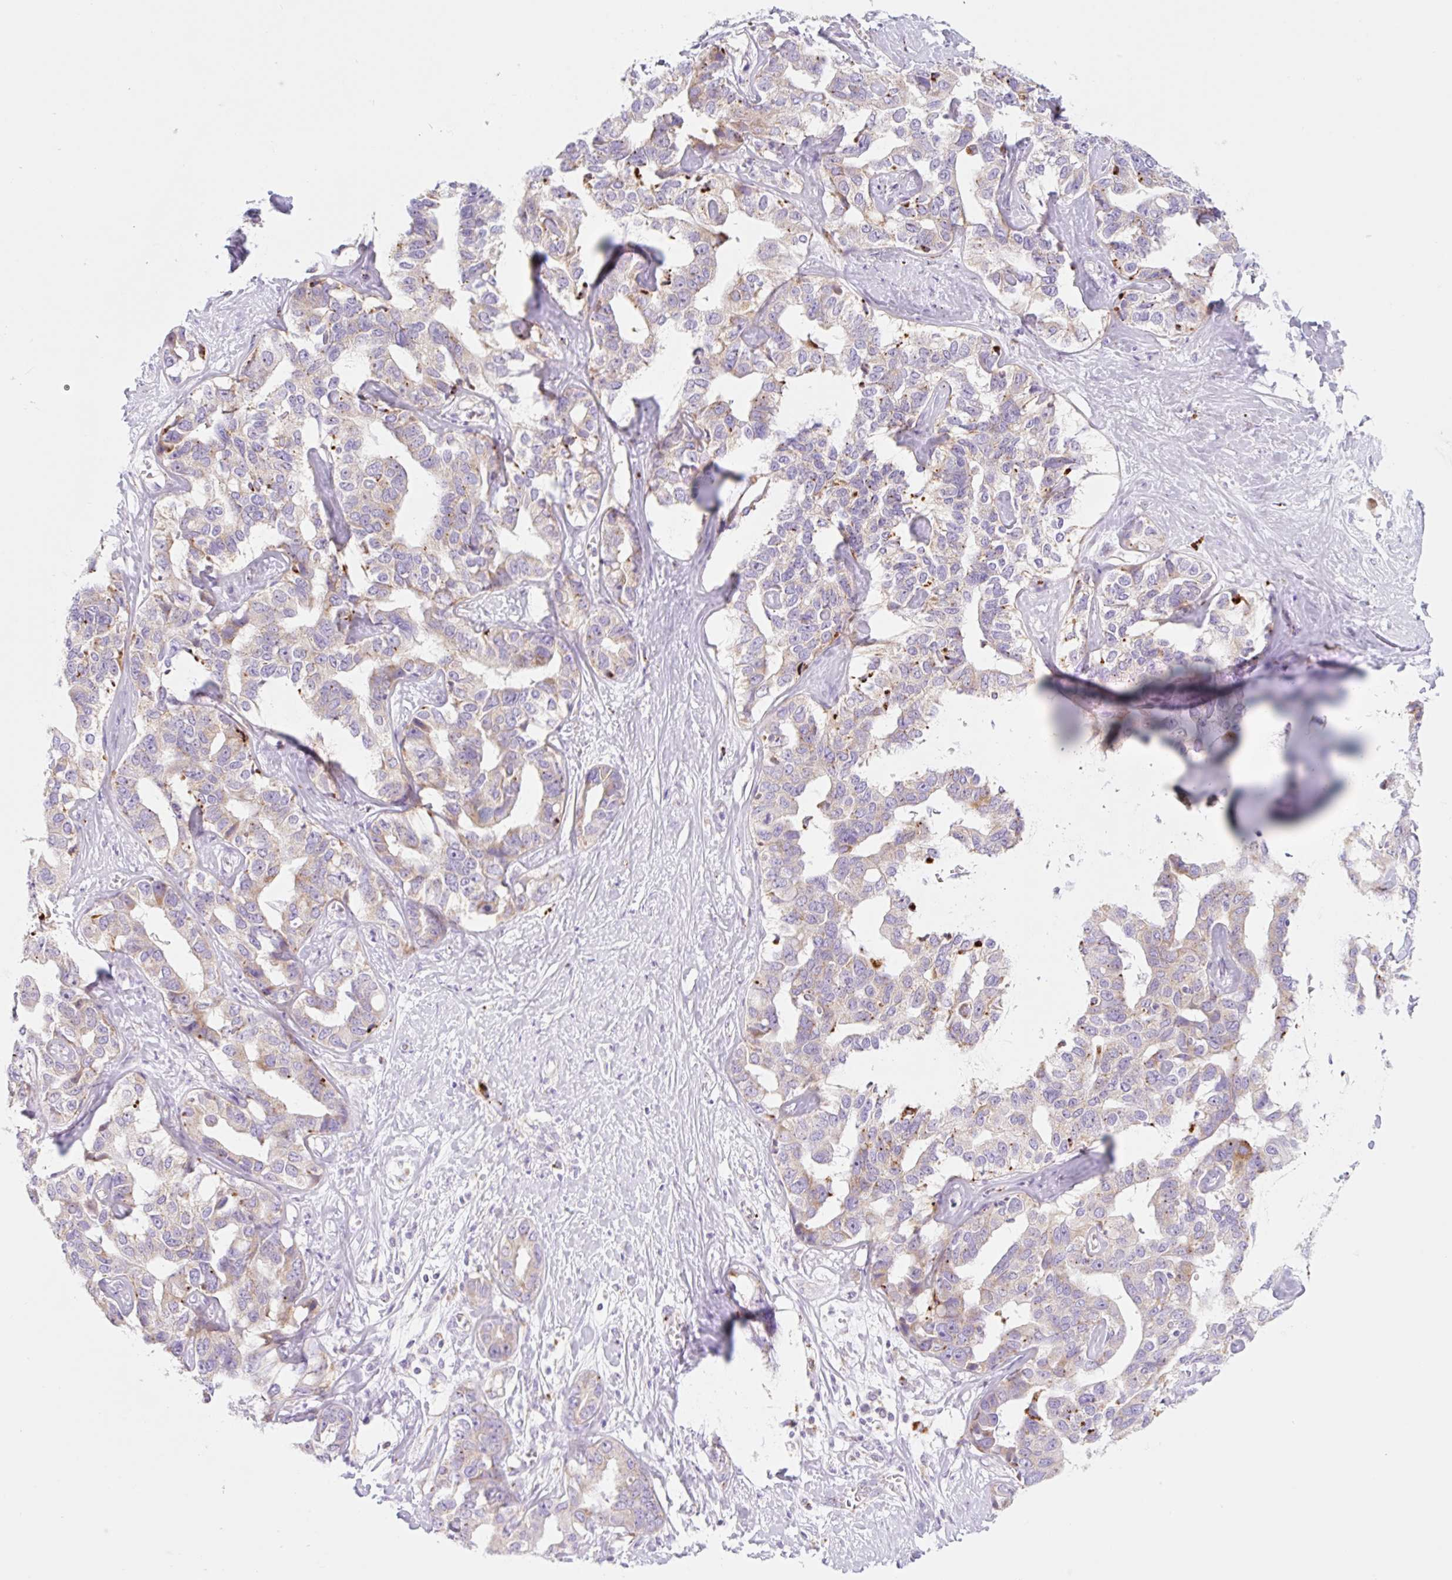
{"staining": {"intensity": "weak", "quantity": "25%-75%", "location": "cytoplasmic/membranous"}, "tissue": "liver cancer", "cell_type": "Tumor cells", "image_type": "cancer", "snomed": [{"axis": "morphology", "description": "Cholangiocarcinoma"}, {"axis": "topography", "description": "Liver"}], "caption": "Liver cholangiocarcinoma stained with a brown dye shows weak cytoplasmic/membranous positive positivity in about 25%-75% of tumor cells.", "gene": "CLEC3A", "patient": {"sex": "male", "age": 59}}